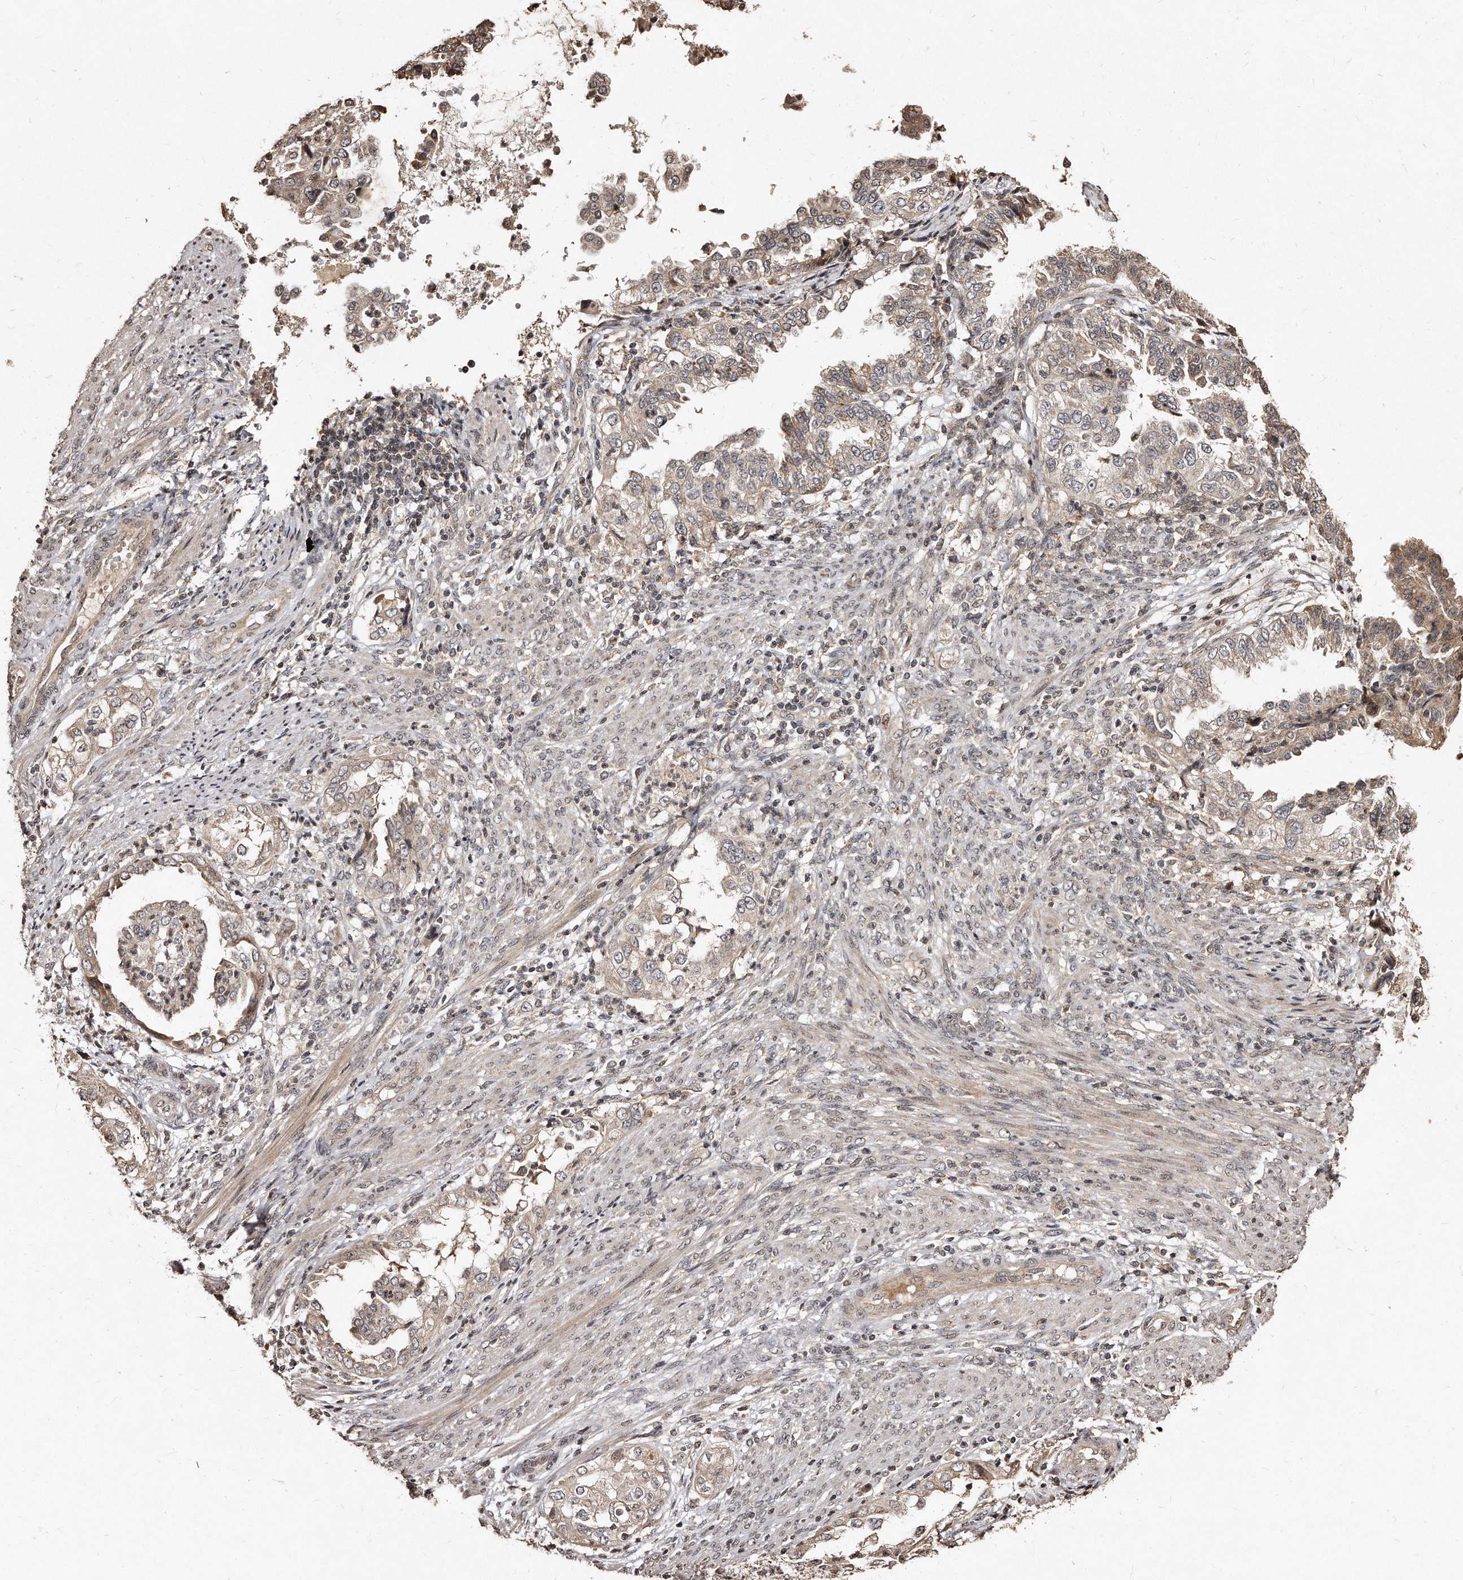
{"staining": {"intensity": "weak", "quantity": ">75%", "location": "cytoplasmic/membranous"}, "tissue": "endometrial cancer", "cell_type": "Tumor cells", "image_type": "cancer", "snomed": [{"axis": "morphology", "description": "Adenocarcinoma, NOS"}, {"axis": "topography", "description": "Endometrium"}], "caption": "Weak cytoplasmic/membranous protein expression is appreciated in about >75% of tumor cells in endometrial cancer.", "gene": "TSHR", "patient": {"sex": "female", "age": 85}}